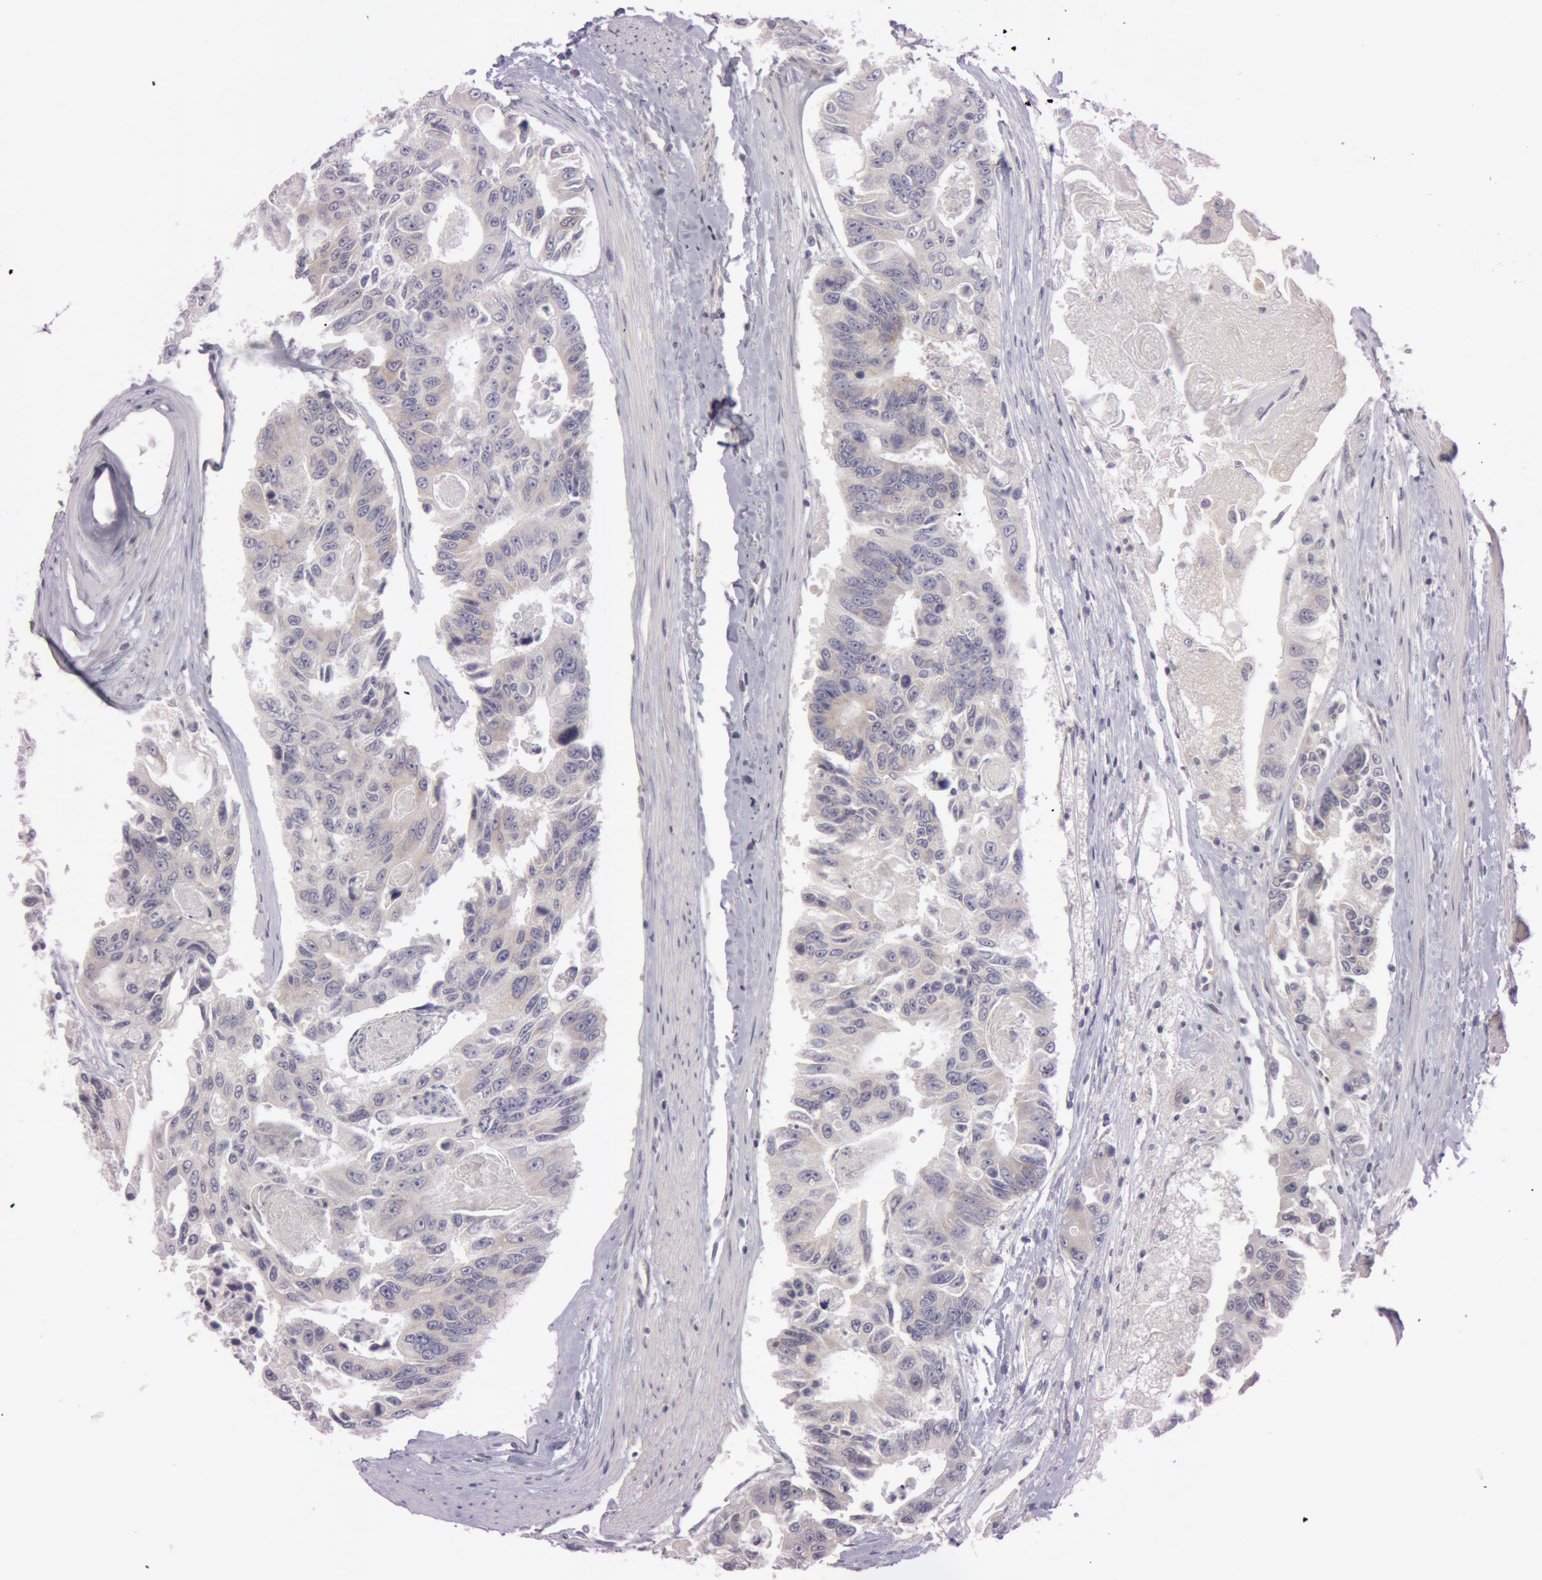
{"staining": {"intensity": "weak", "quantity": "25%-75%", "location": "cytoplasmic/membranous"}, "tissue": "colorectal cancer", "cell_type": "Tumor cells", "image_type": "cancer", "snomed": [{"axis": "morphology", "description": "Adenocarcinoma, NOS"}, {"axis": "topography", "description": "Colon"}], "caption": "Tumor cells exhibit weak cytoplasmic/membranous expression in approximately 25%-75% of cells in colorectal cancer (adenocarcinoma).", "gene": "RALGAPA1", "patient": {"sex": "female", "age": 86}}